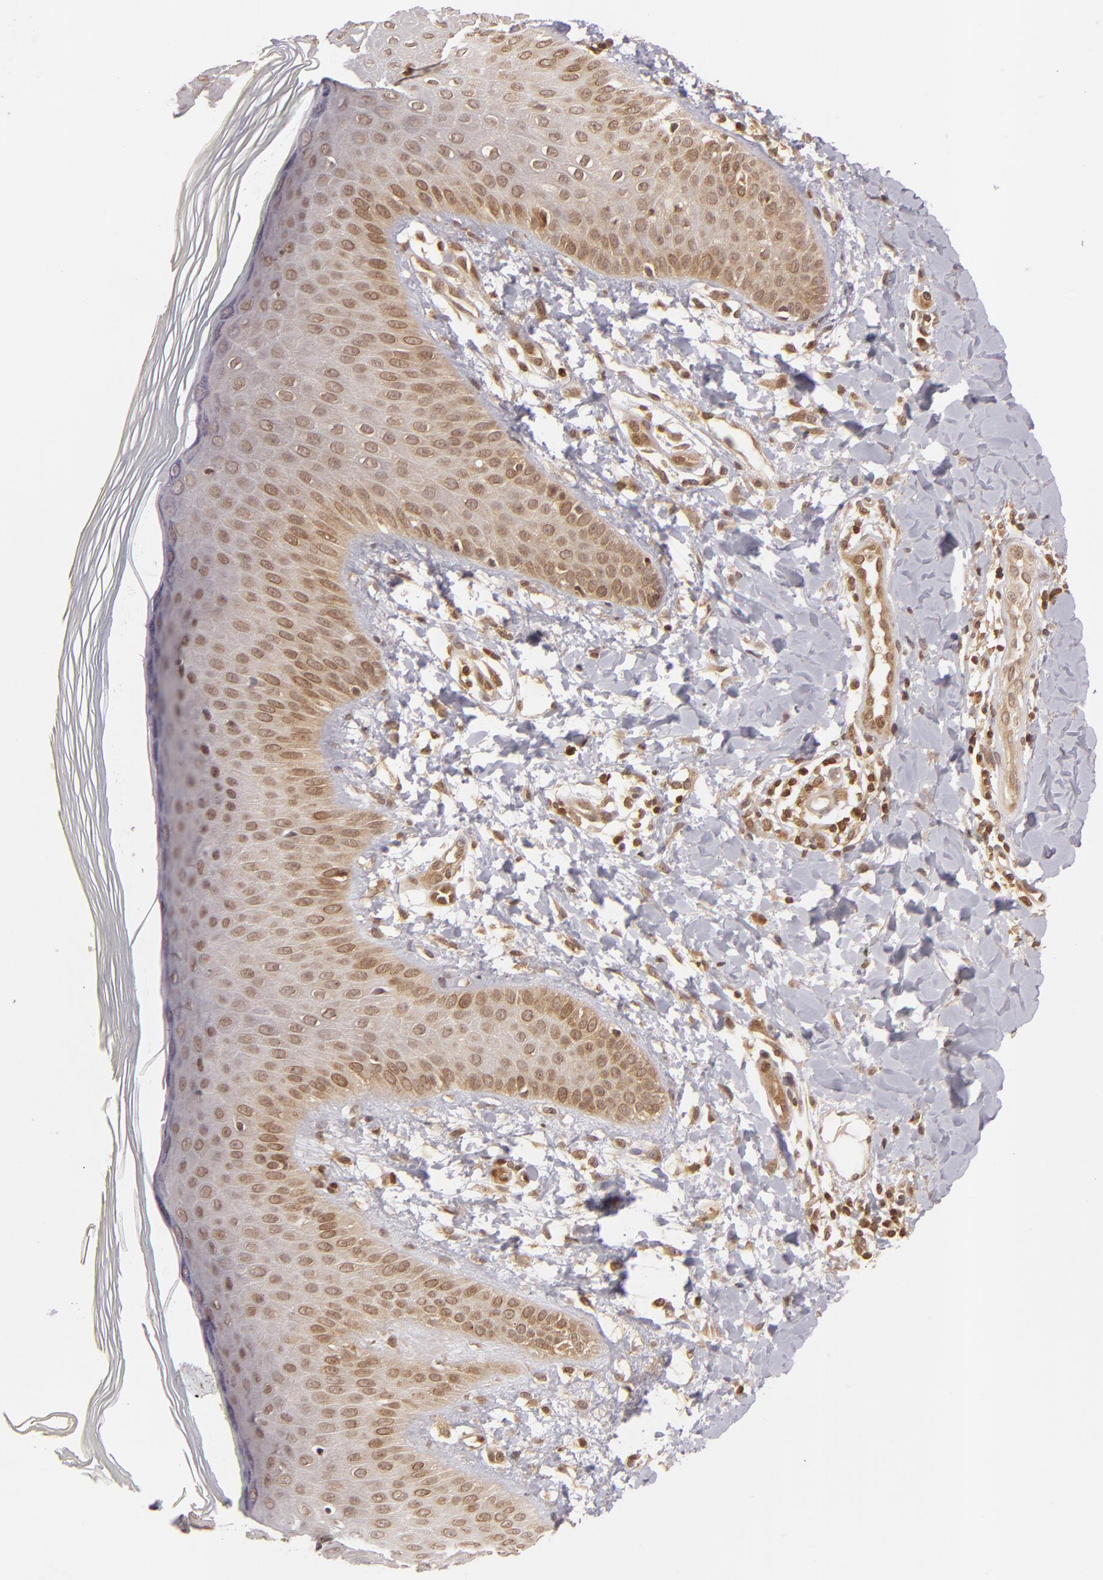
{"staining": {"intensity": "strong", "quantity": ">75%", "location": "nuclear"}, "tissue": "skin", "cell_type": "Epidermal cells", "image_type": "normal", "snomed": [{"axis": "morphology", "description": "Normal tissue, NOS"}, {"axis": "morphology", "description": "Inflammation, NOS"}, {"axis": "topography", "description": "Soft tissue"}, {"axis": "topography", "description": "Anal"}], "caption": "Protein expression analysis of unremarkable human skin reveals strong nuclear positivity in approximately >75% of epidermal cells.", "gene": "ZBTB33", "patient": {"sex": "female", "age": 15}}